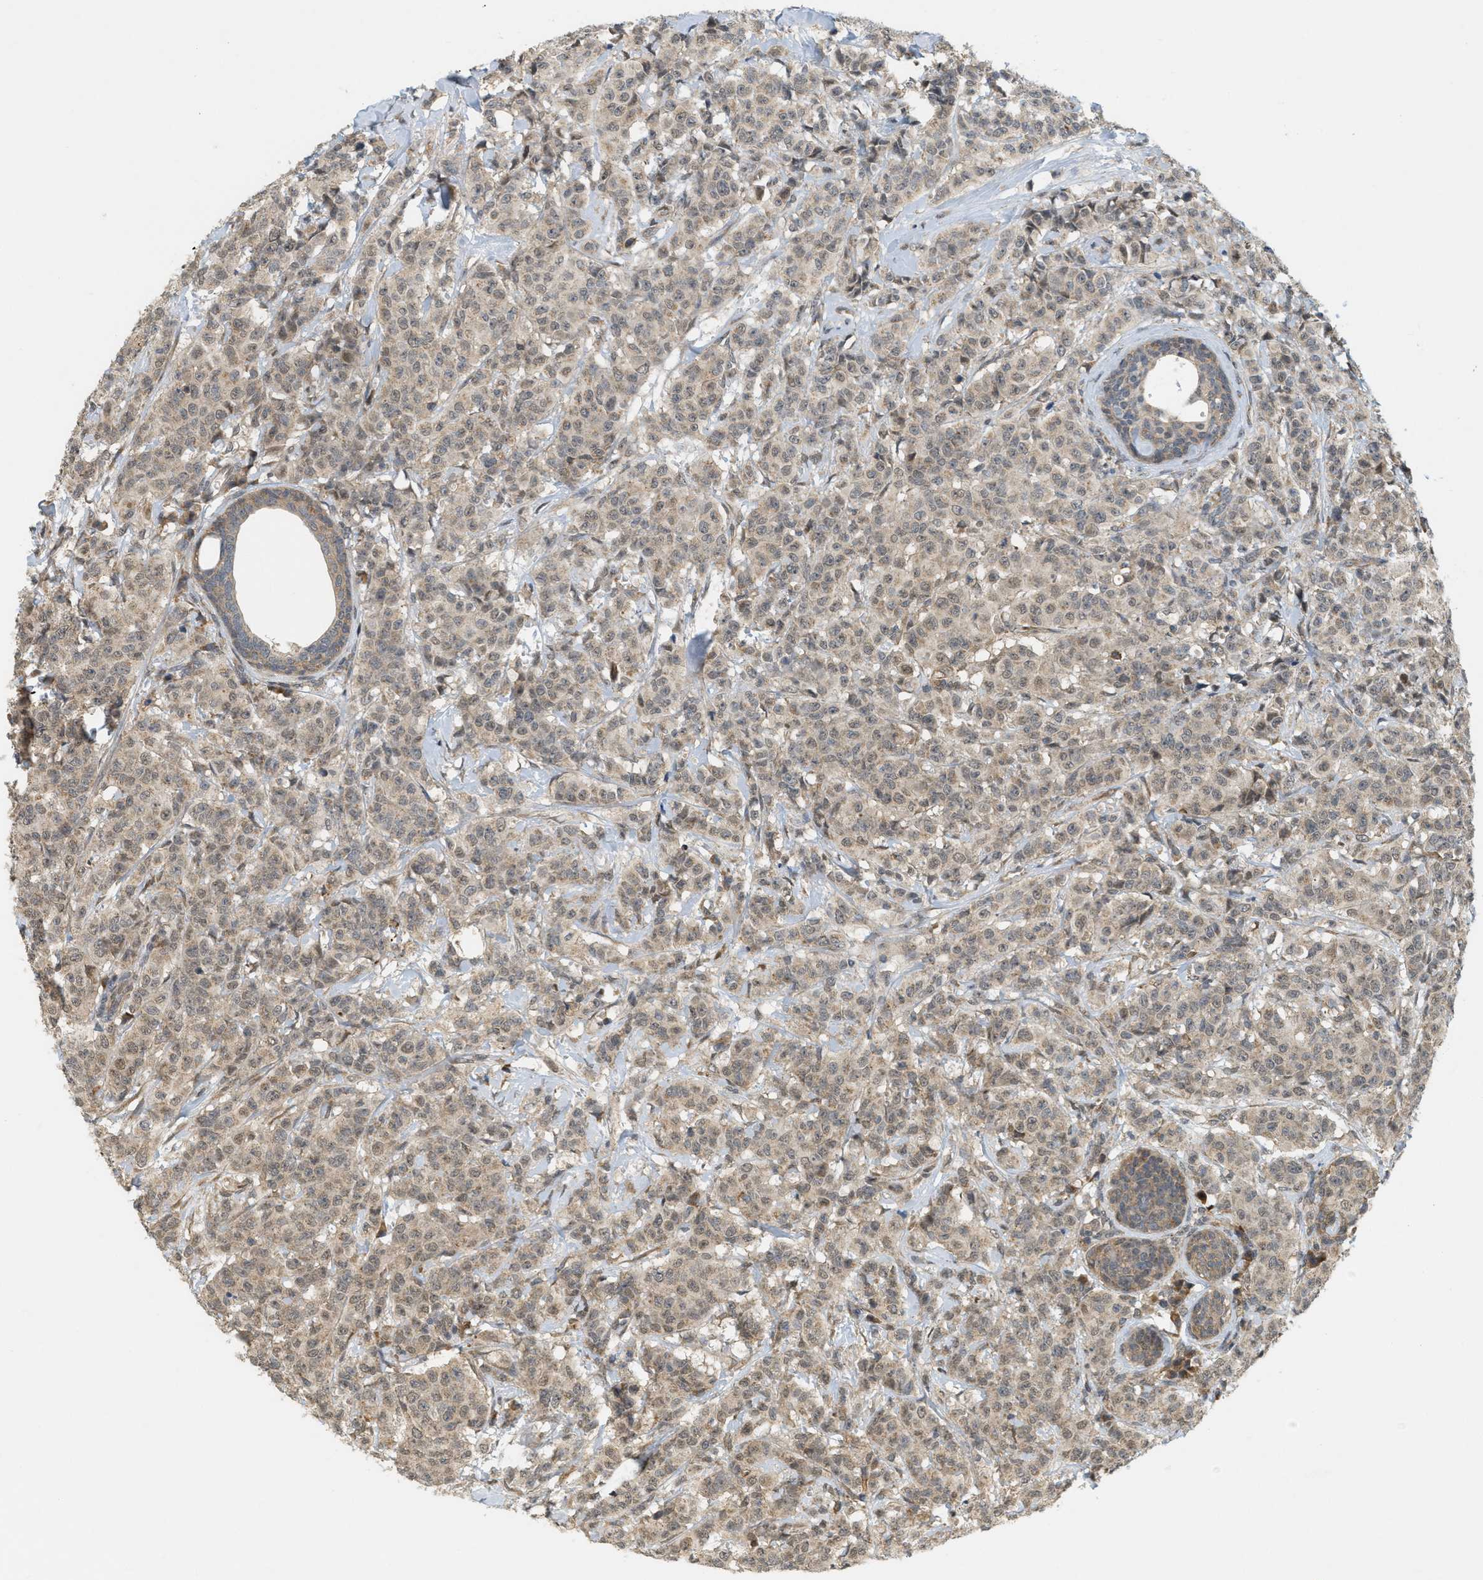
{"staining": {"intensity": "weak", "quantity": ">75%", "location": "cytoplasmic/membranous"}, "tissue": "breast cancer", "cell_type": "Tumor cells", "image_type": "cancer", "snomed": [{"axis": "morphology", "description": "Normal tissue, NOS"}, {"axis": "morphology", "description": "Duct carcinoma"}, {"axis": "topography", "description": "Breast"}], "caption": "Infiltrating ductal carcinoma (breast) stained with a brown dye demonstrates weak cytoplasmic/membranous positive expression in about >75% of tumor cells.", "gene": "PRKD1", "patient": {"sex": "female", "age": 40}}